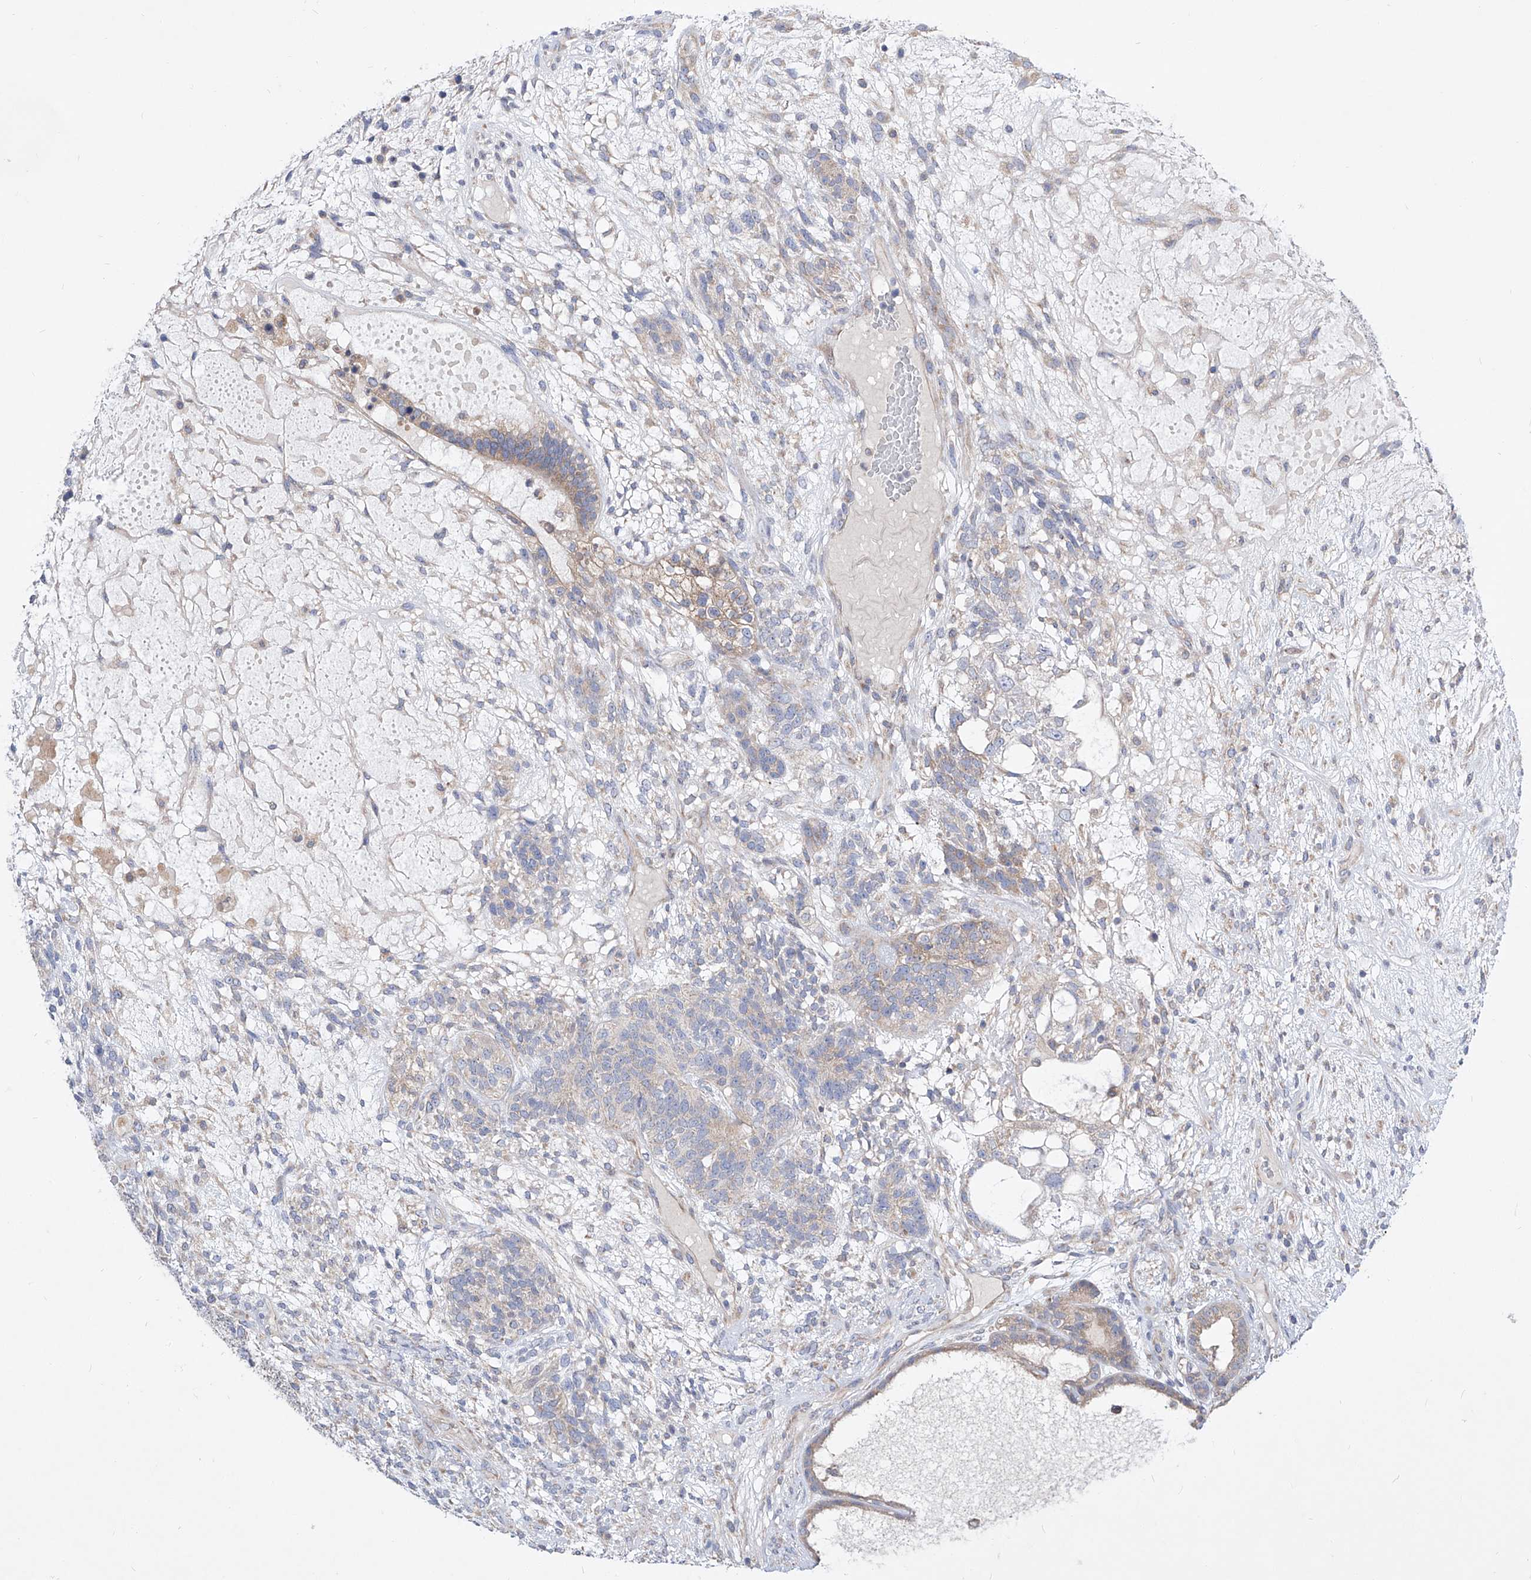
{"staining": {"intensity": "weak", "quantity": "25%-75%", "location": "cytoplasmic/membranous"}, "tissue": "testis cancer", "cell_type": "Tumor cells", "image_type": "cancer", "snomed": [{"axis": "morphology", "description": "Seminoma, NOS"}, {"axis": "morphology", "description": "Carcinoma, Embryonal, NOS"}, {"axis": "topography", "description": "Testis"}], "caption": "IHC of testis embryonal carcinoma exhibits low levels of weak cytoplasmic/membranous positivity in about 25%-75% of tumor cells. (Stains: DAB in brown, nuclei in blue, Microscopy: brightfield microscopy at high magnification).", "gene": "UFL1", "patient": {"sex": "male", "age": 28}}